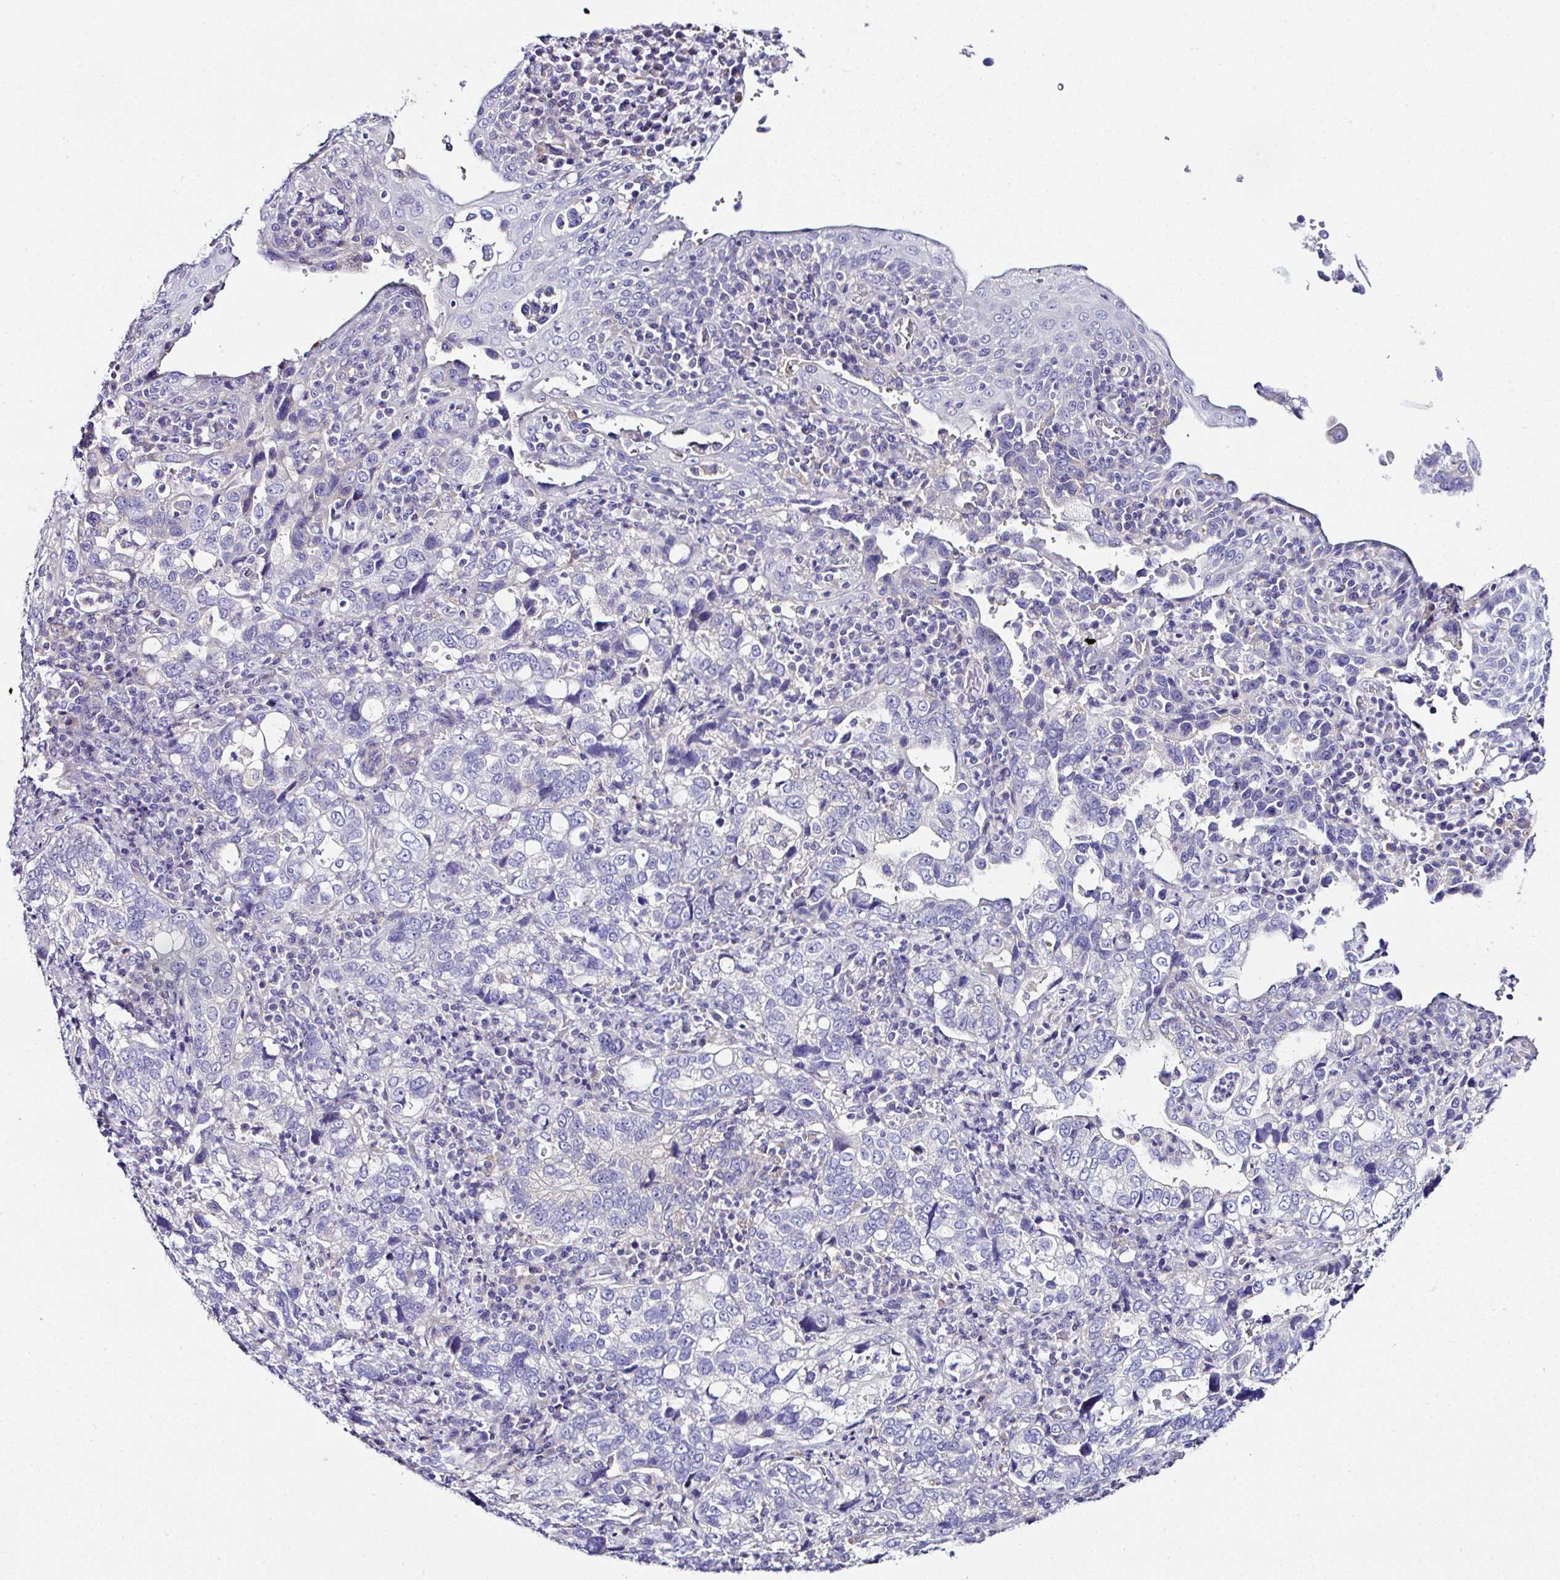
{"staining": {"intensity": "negative", "quantity": "none", "location": "none"}, "tissue": "stomach cancer", "cell_type": "Tumor cells", "image_type": "cancer", "snomed": [{"axis": "morphology", "description": "Adenocarcinoma, NOS"}, {"axis": "topography", "description": "Stomach, upper"}], "caption": "This is an immunohistochemistry histopathology image of stomach cancer (adenocarcinoma). There is no expression in tumor cells.", "gene": "OR4P4", "patient": {"sex": "female", "age": 81}}